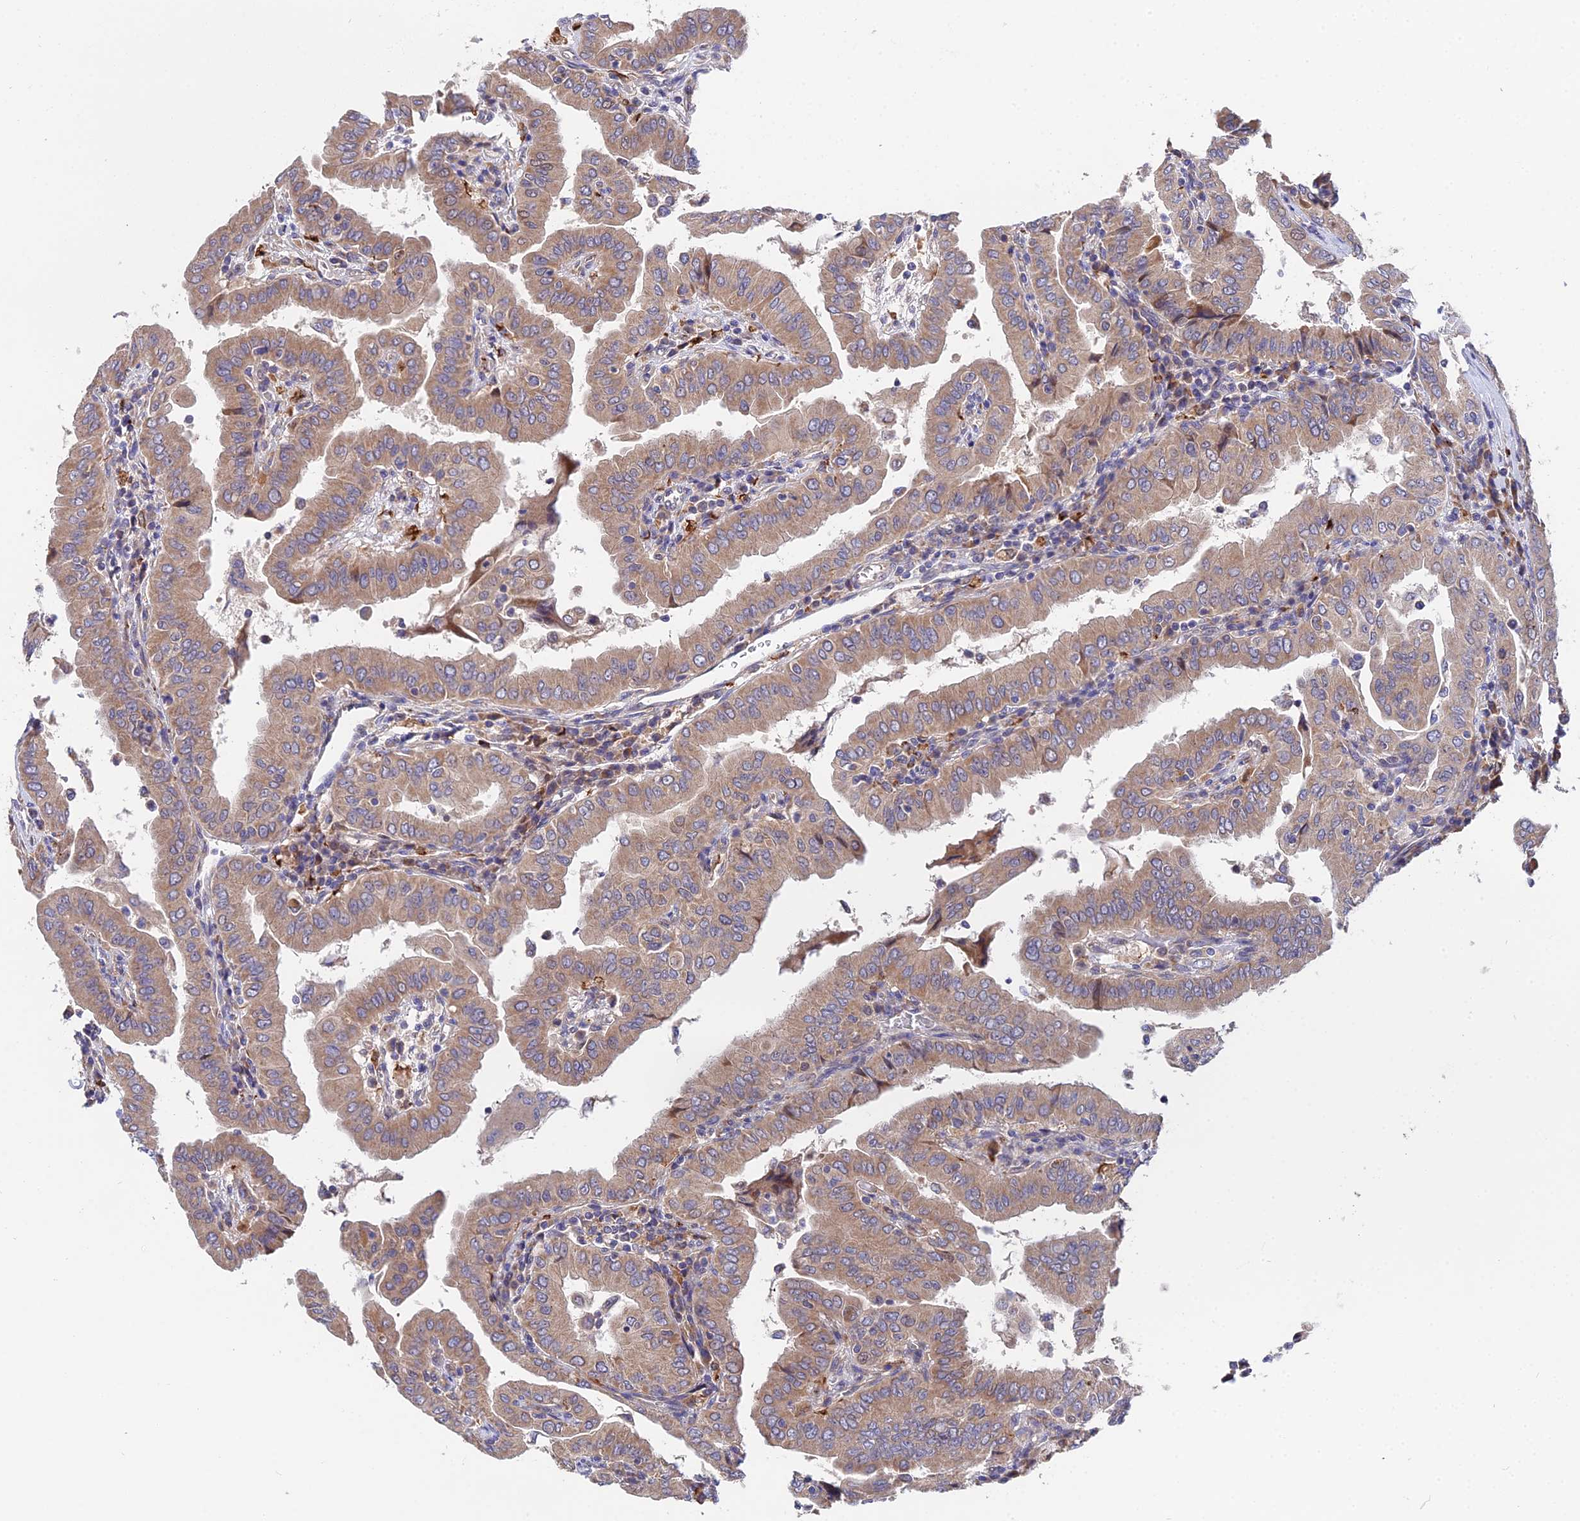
{"staining": {"intensity": "moderate", "quantity": ">75%", "location": "cytoplasmic/membranous"}, "tissue": "thyroid cancer", "cell_type": "Tumor cells", "image_type": "cancer", "snomed": [{"axis": "morphology", "description": "Papillary adenocarcinoma, NOS"}, {"axis": "topography", "description": "Thyroid gland"}], "caption": "A micrograph of thyroid cancer stained for a protein displays moderate cytoplasmic/membranous brown staining in tumor cells.", "gene": "CDC37L1", "patient": {"sex": "male", "age": 33}}